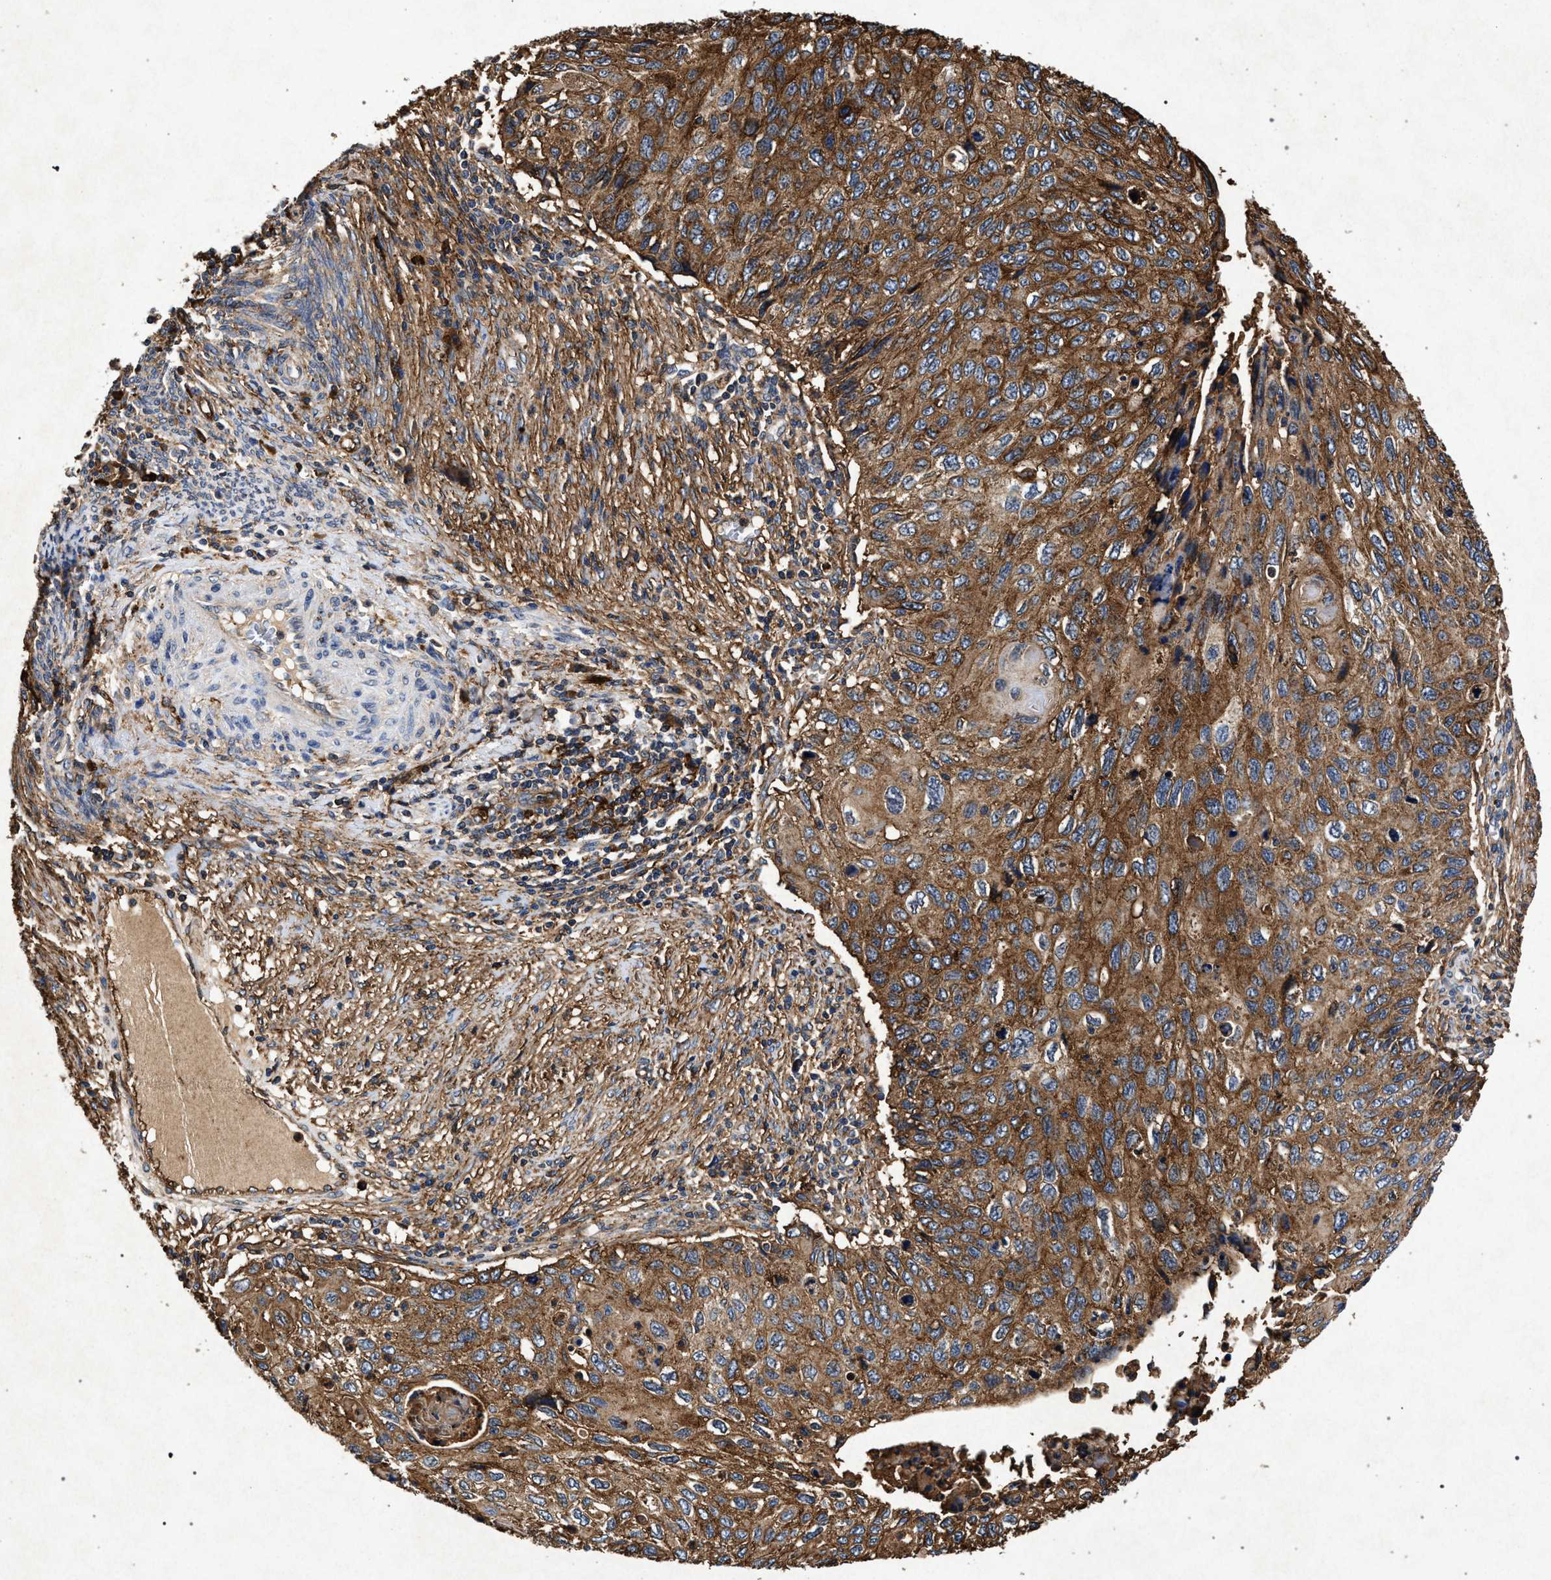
{"staining": {"intensity": "moderate", "quantity": ">75%", "location": "cytoplasmic/membranous"}, "tissue": "cervical cancer", "cell_type": "Tumor cells", "image_type": "cancer", "snomed": [{"axis": "morphology", "description": "Squamous cell carcinoma, NOS"}, {"axis": "topography", "description": "Cervix"}], "caption": "High-magnification brightfield microscopy of cervical squamous cell carcinoma stained with DAB (3,3'-diaminobenzidine) (brown) and counterstained with hematoxylin (blue). tumor cells exhibit moderate cytoplasmic/membranous positivity is identified in about>75% of cells.", "gene": "MARCKS", "patient": {"sex": "female", "age": 70}}